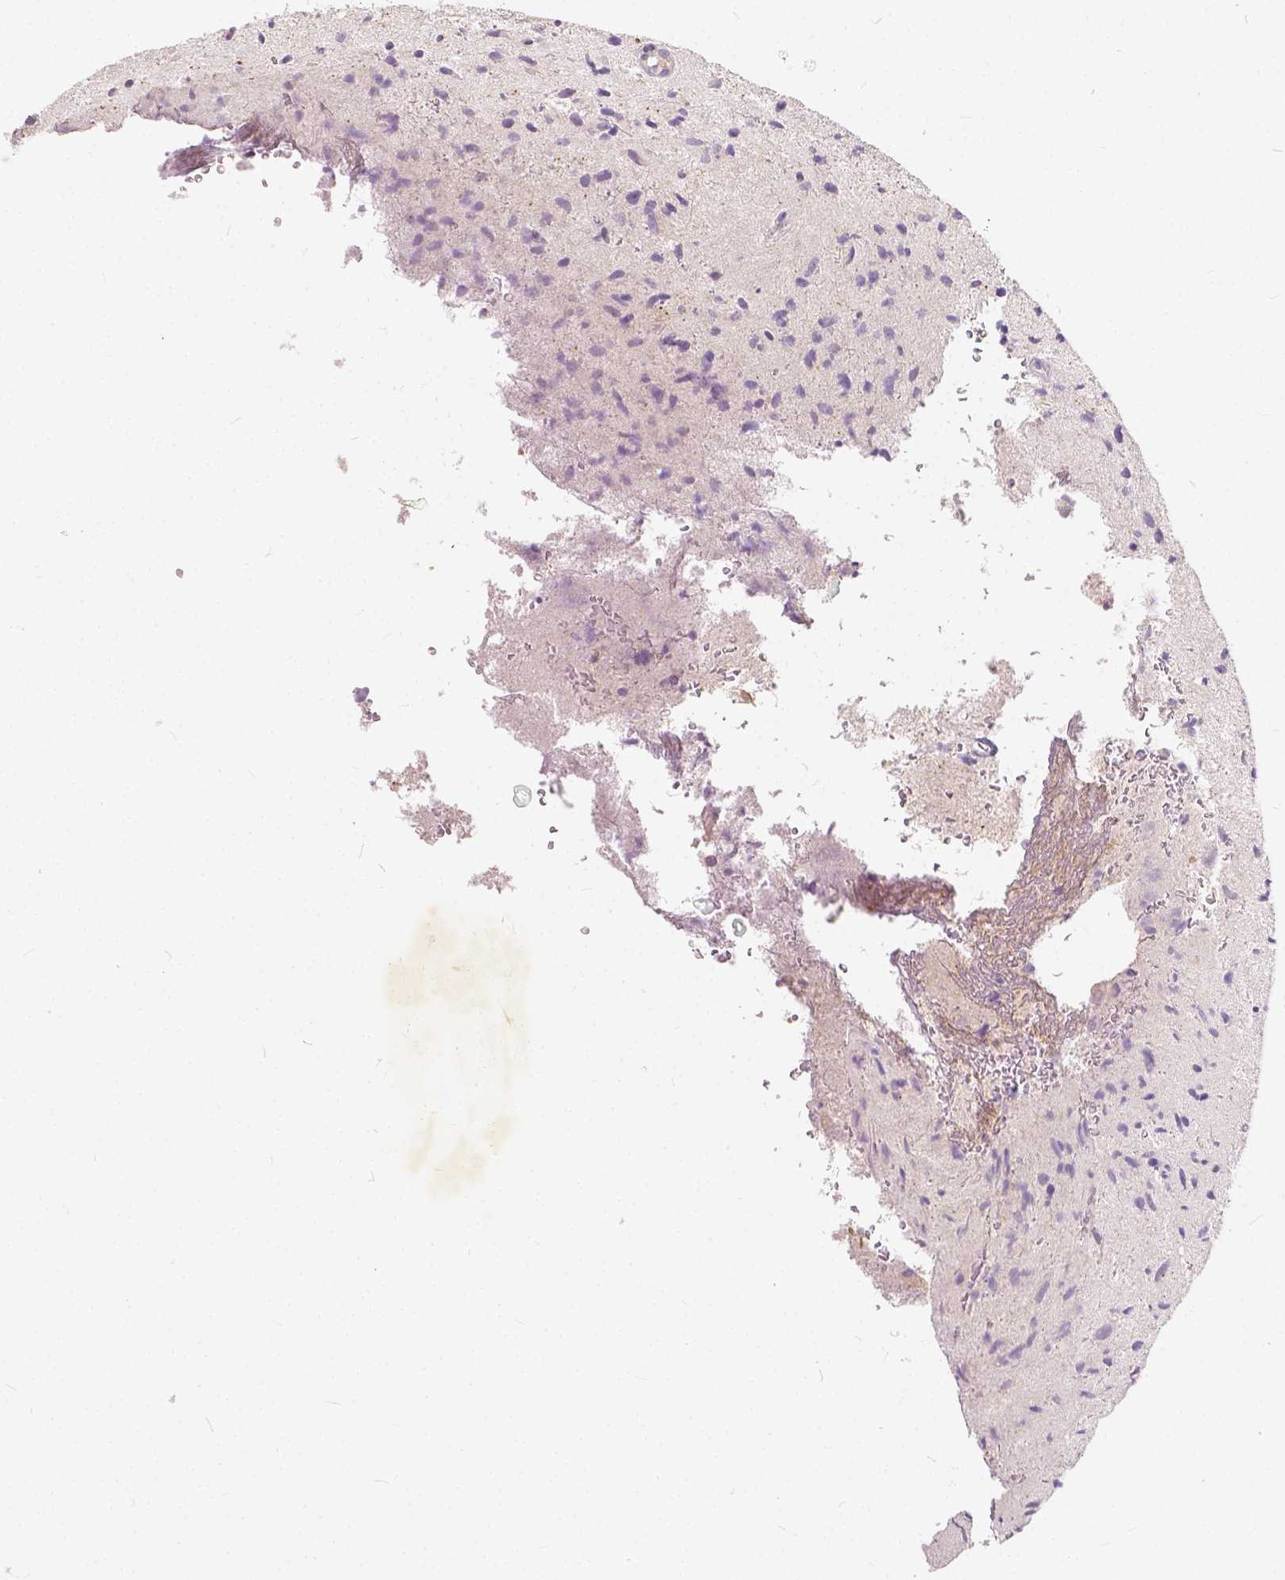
{"staining": {"intensity": "negative", "quantity": "none", "location": "none"}, "tissue": "glioma", "cell_type": "Tumor cells", "image_type": "cancer", "snomed": [{"axis": "morphology", "description": "Glioma, malignant, High grade"}, {"axis": "topography", "description": "Brain"}], "caption": "IHC of human glioma exhibits no staining in tumor cells. The staining is performed using DAB brown chromogen with nuclei counter-stained in using hematoxylin.", "gene": "KIAA0513", "patient": {"sex": "male", "age": 54}}